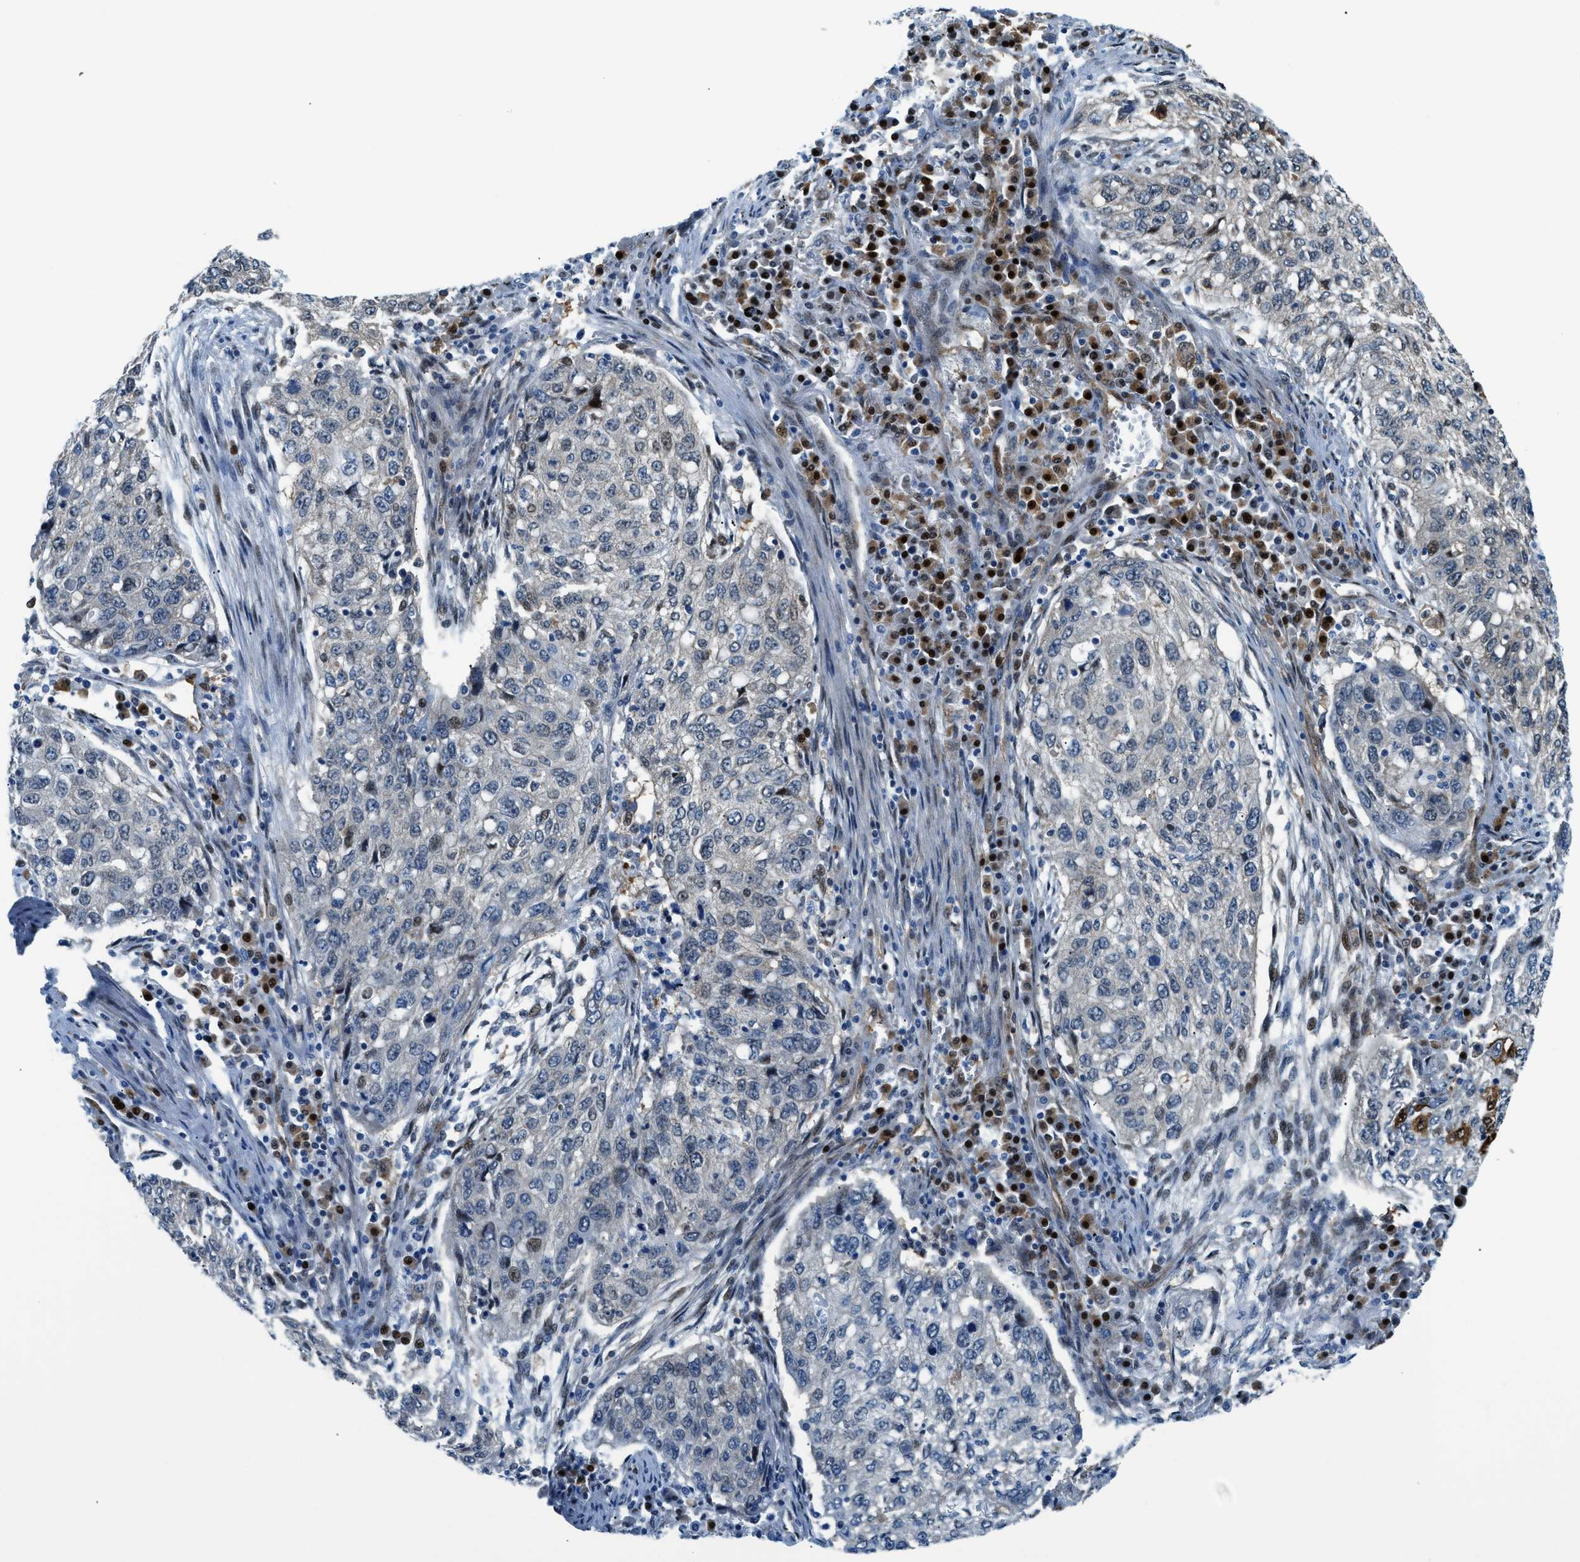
{"staining": {"intensity": "negative", "quantity": "none", "location": "none"}, "tissue": "lung cancer", "cell_type": "Tumor cells", "image_type": "cancer", "snomed": [{"axis": "morphology", "description": "Squamous cell carcinoma, NOS"}, {"axis": "topography", "description": "Lung"}], "caption": "A micrograph of lung cancer stained for a protein displays no brown staining in tumor cells. (DAB (3,3'-diaminobenzidine) IHC, high magnification).", "gene": "YWHAE", "patient": {"sex": "female", "age": 63}}